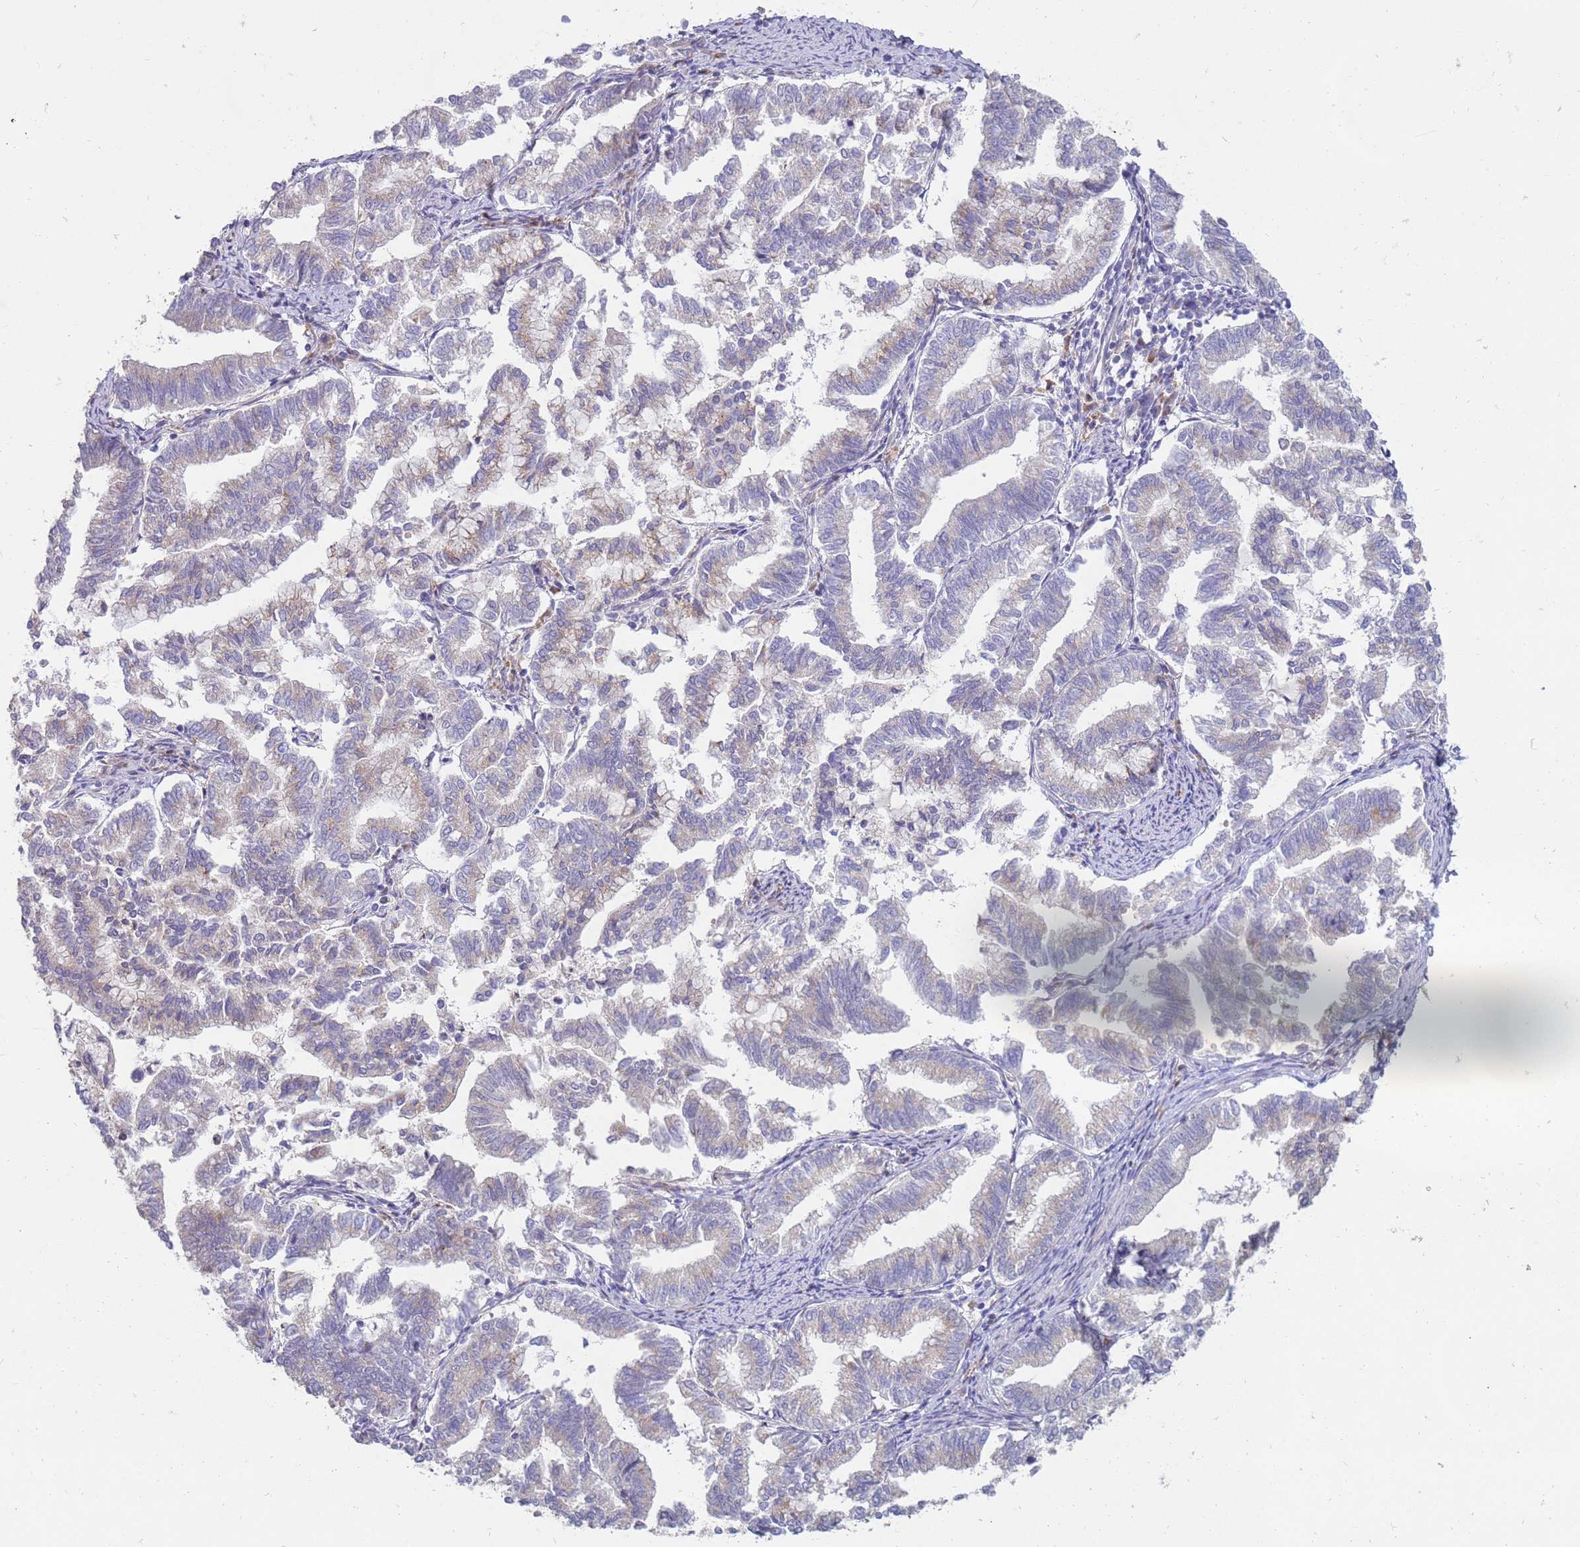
{"staining": {"intensity": "weak", "quantity": "<25%", "location": "cytoplasmic/membranous"}, "tissue": "endometrial cancer", "cell_type": "Tumor cells", "image_type": "cancer", "snomed": [{"axis": "morphology", "description": "Adenocarcinoma, NOS"}, {"axis": "topography", "description": "Endometrium"}], "caption": "Protein analysis of endometrial cancer shows no significant positivity in tumor cells. (Brightfield microscopy of DAB IHC at high magnification).", "gene": "NMUR2", "patient": {"sex": "female", "age": 79}}